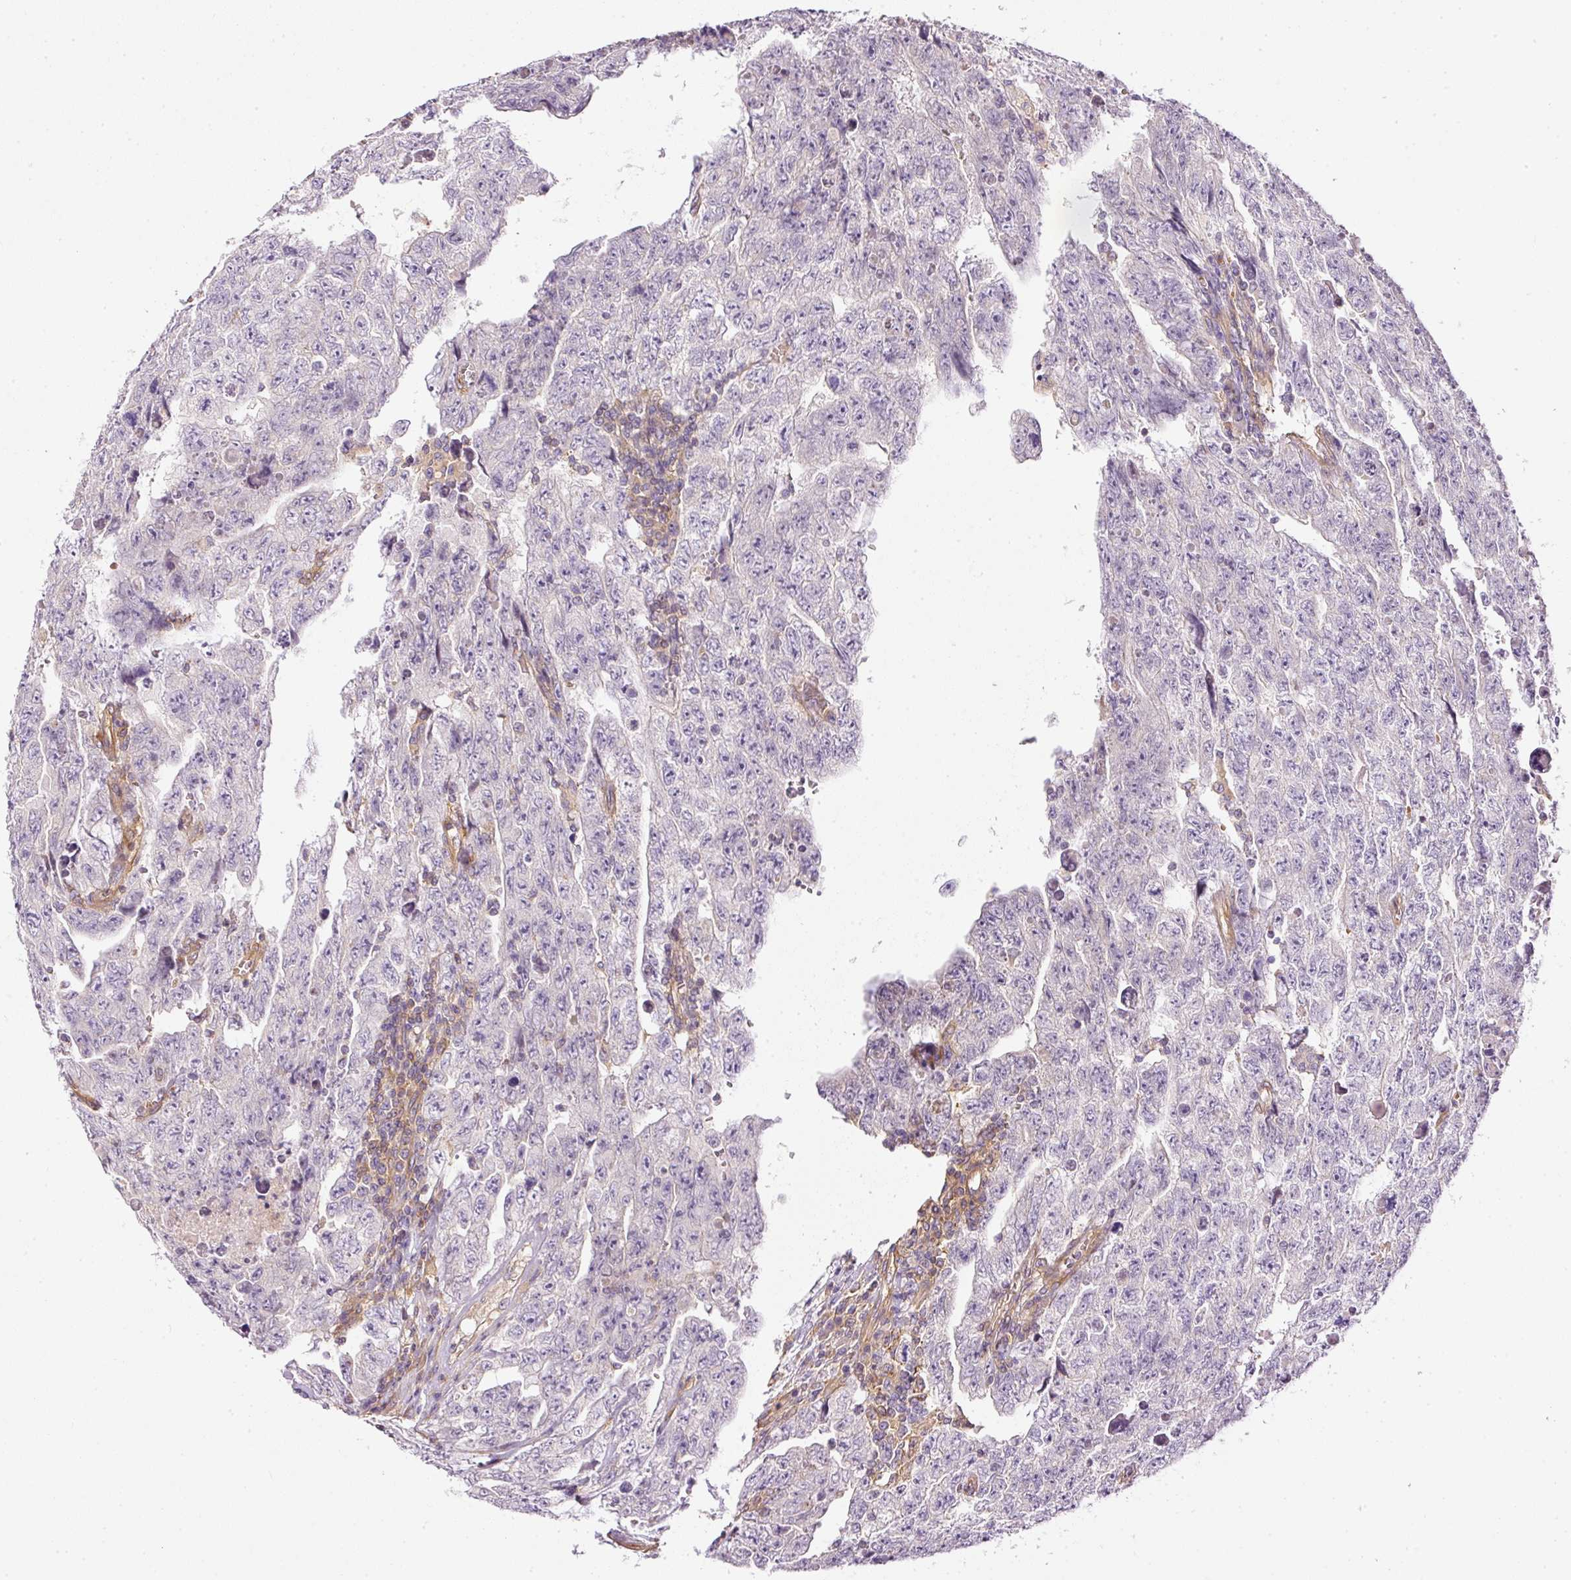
{"staining": {"intensity": "negative", "quantity": "none", "location": "none"}, "tissue": "testis cancer", "cell_type": "Tumor cells", "image_type": "cancer", "snomed": [{"axis": "morphology", "description": "Carcinoma, Embryonal, NOS"}, {"axis": "topography", "description": "Testis"}], "caption": "IHC micrograph of embryonal carcinoma (testis) stained for a protein (brown), which displays no expression in tumor cells.", "gene": "TBC1D2B", "patient": {"sex": "male", "age": 28}}